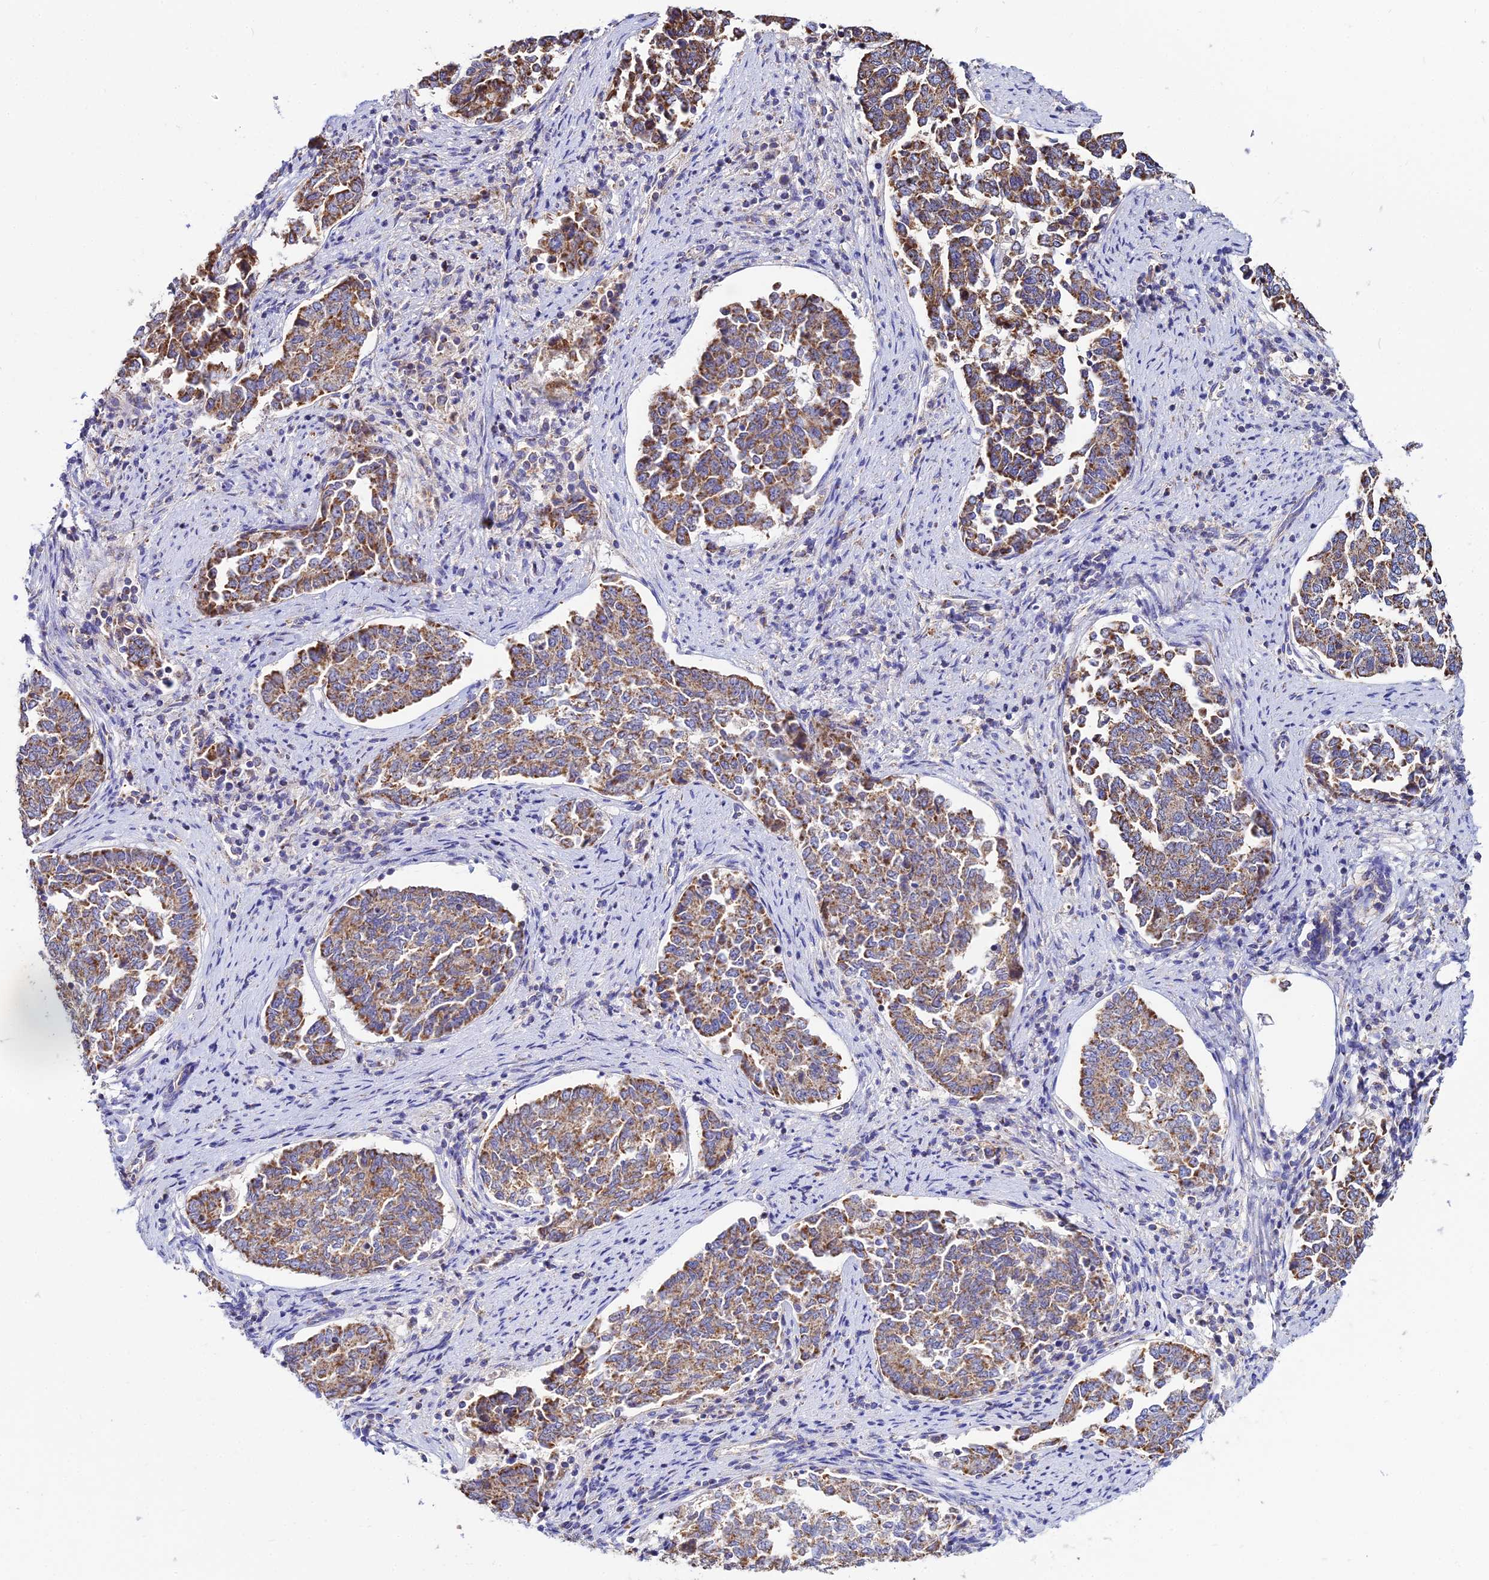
{"staining": {"intensity": "moderate", "quantity": ">75%", "location": "cytoplasmic/membranous"}, "tissue": "endometrial cancer", "cell_type": "Tumor cells", "image_type": "cancer", "snomed": [{"axis": "morphology", "description": "Adenocarcinoma, NOS"}, {"axis": "topography", "description": "Endometrium"}], "caption": "Adenocarcinoma (endometrial) stained for a protein (brown) shows moderate cytoplasmic/membranous positive staining in approximately >75% of tumor cells.", "gene": "TYW5", "patient": {"sex": "female", "age": 80}}